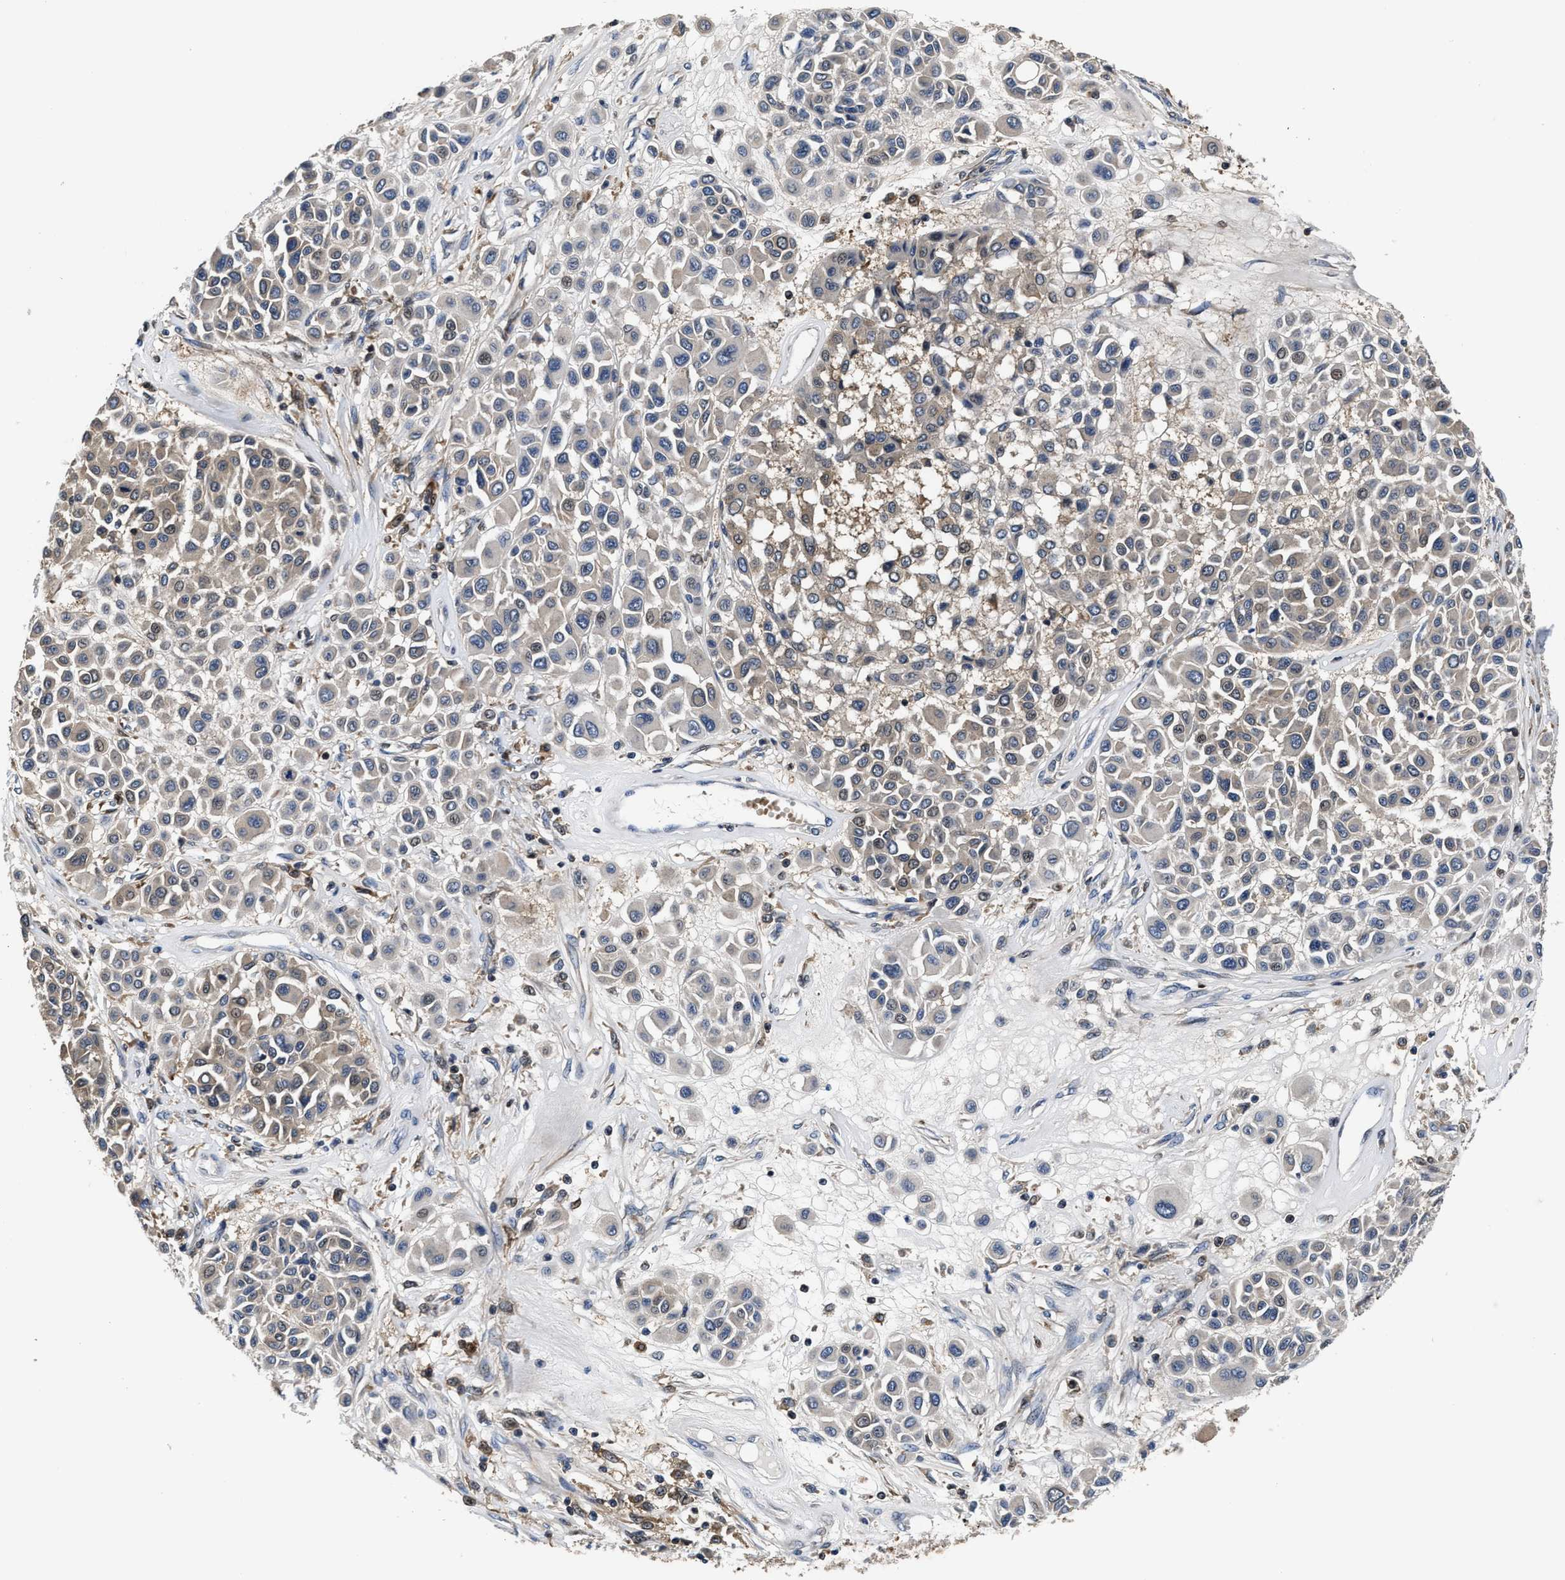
{"staining": {"intensity": "negative", "quantity": "none", "location": "none"}, "tissue": "melanoma", "cell_type": "Tumor cells", "image_type": "cancer", "snomed": [{"axis": "morphology", "description": "Malignant melanoma, Metastatic site"}, {"axis": "topography", "description": "Soft tissue"}], "caption": "Tumor cells are negative for brown protein staining in melanoma.", "gene": "RGS10", "patient": {"sex": "male", "age": 41}}